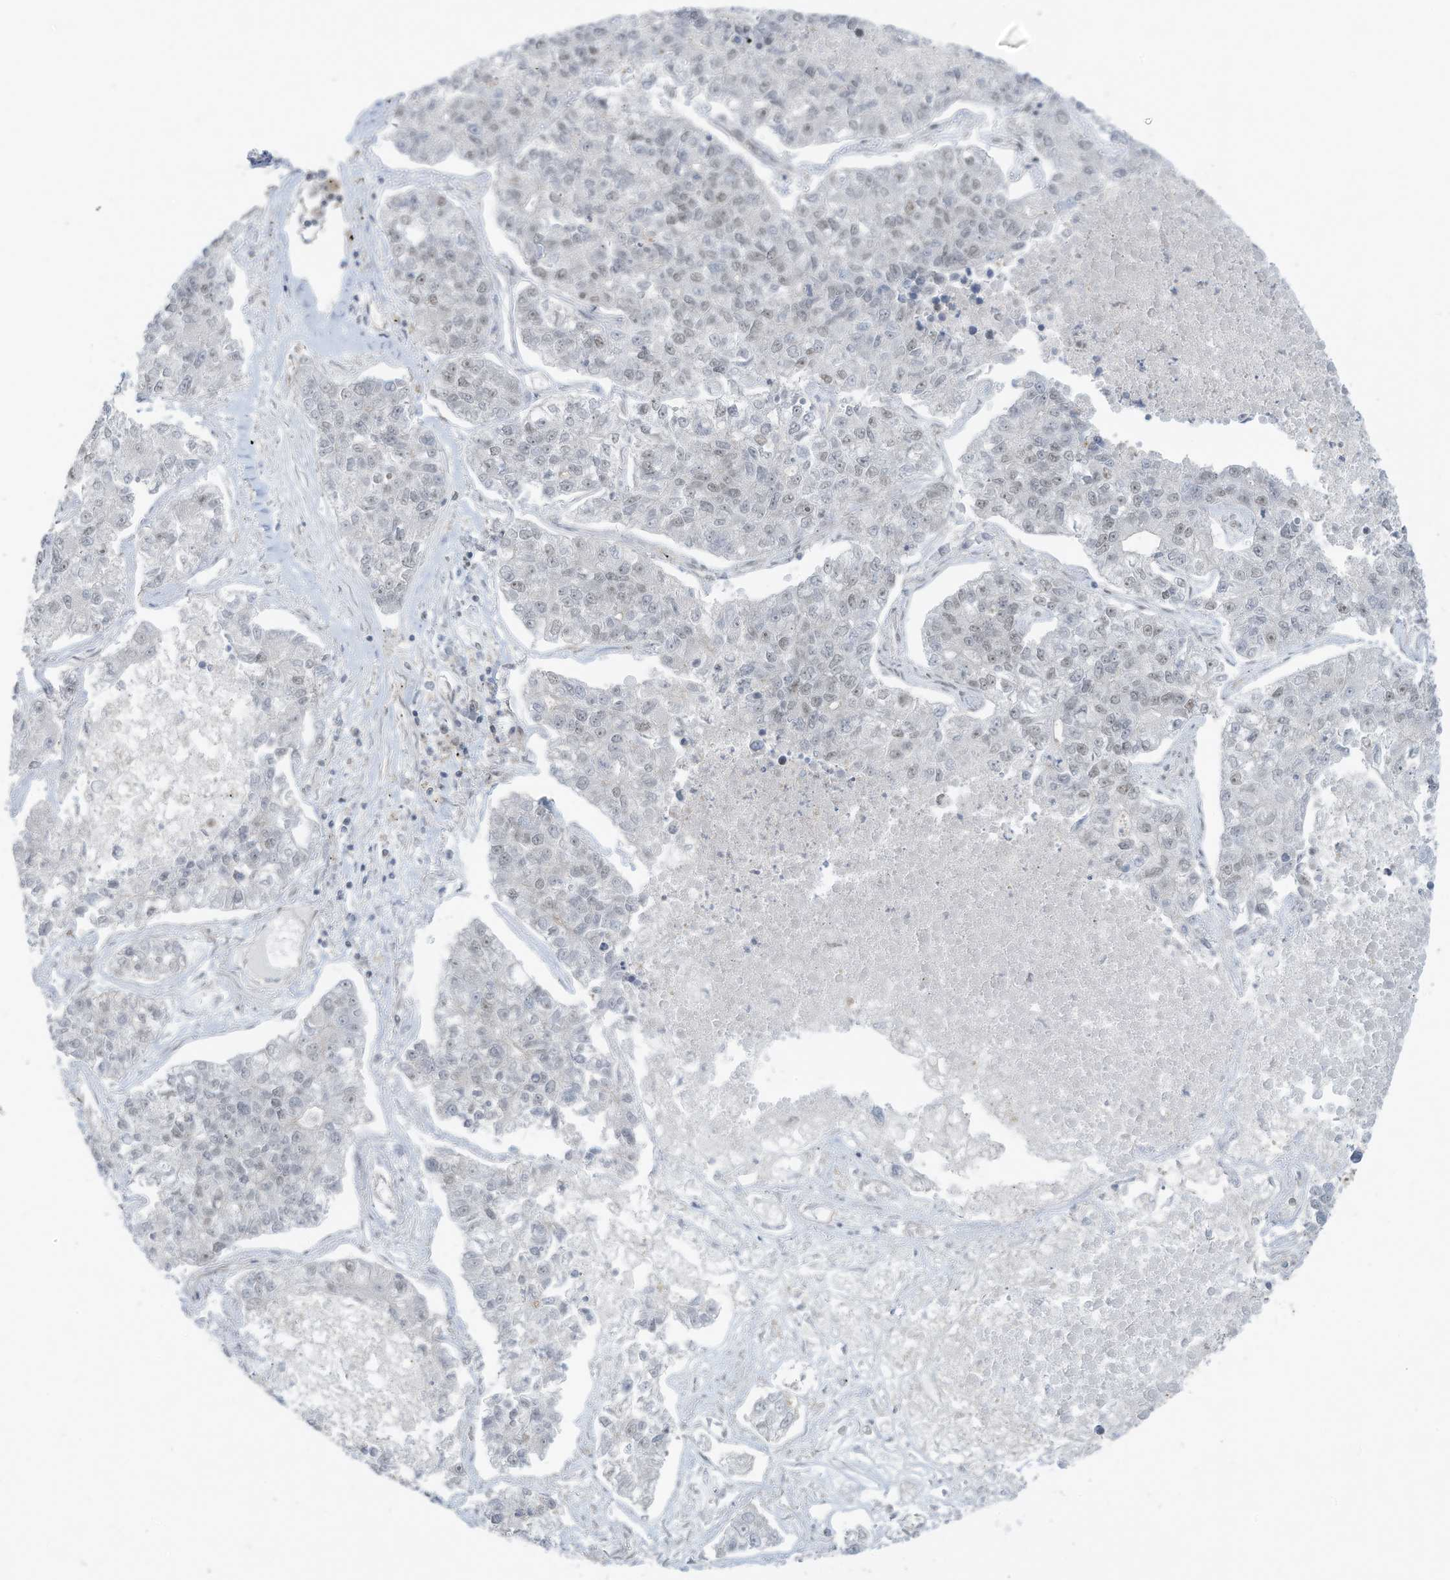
{"staining": {"intensity": "weak", "quantity": "<25%", "location": "nuclear"}, "tissue": "lung cancer", "cell_type": "Tumor cells", "image_type": "cancer", "snomed": [{"axis": "morphology", "description": "Adenocarcinoma, NOS"}, {"axis": "topography", "description": "Lung"}], "caption": "The immunohistochemistry (IHC) histopathology image has no significant positivity in tumor cells of adenocarcinoma (lung) tissue.", "gene": "DBR1", "patient": {"sex": "male", "age": 49}}